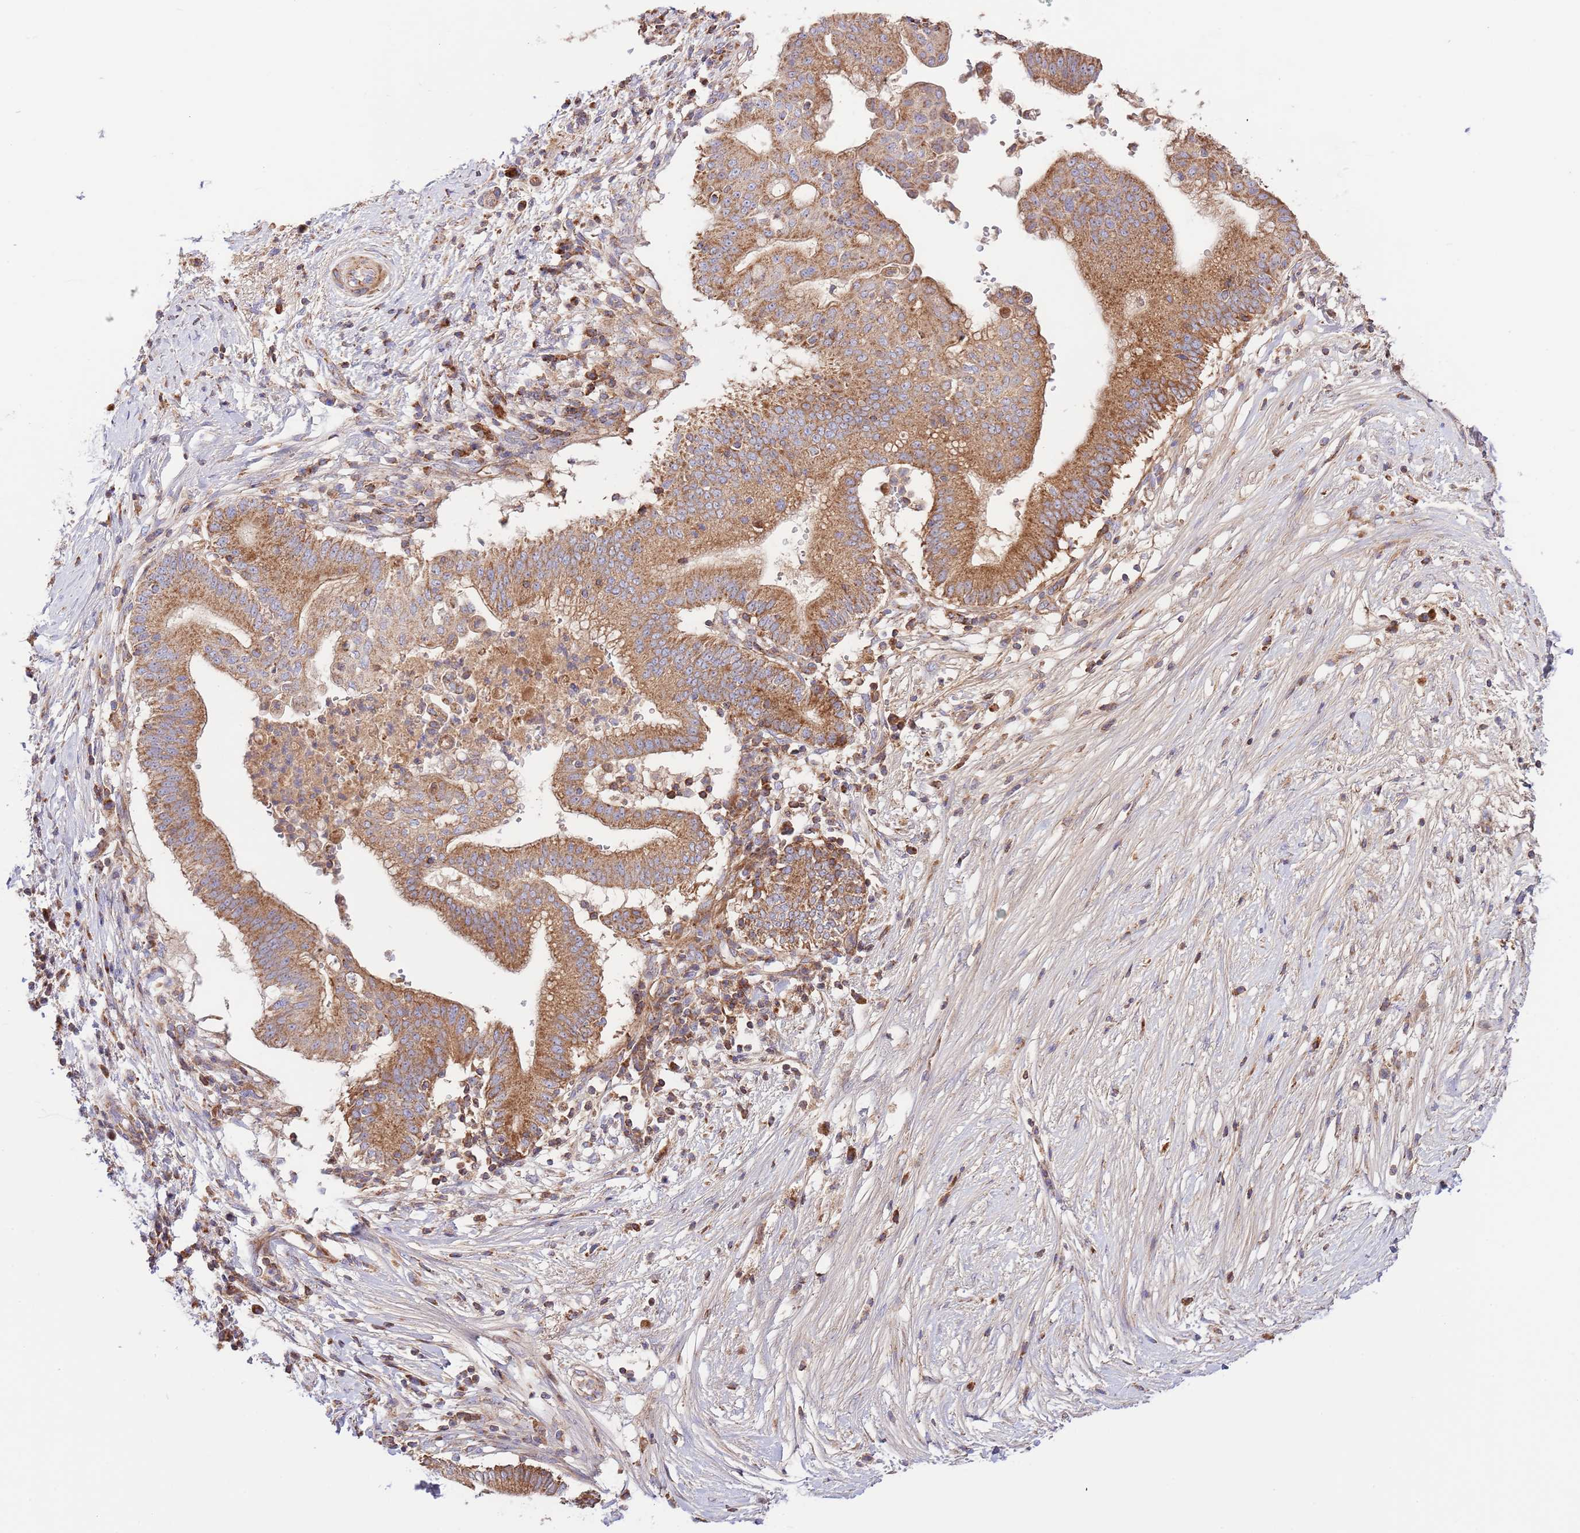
{"staining": {"intensity": "moderate", "quantity": ">75%", "location": "cytoplasmic/membranous"}, "tissue": "pancreatic cancer", "cell_type": "Tumor cells", "image_type": "cancer", "snomed": [{"axis": "morphology", "description": "Adenocarcinoma, NOS"}, {"axis": "topography", "description": "Pancreas"}], "caption": "This micrograph demonstrates adenocarcinoma (pancreatic) stained with immunohistochemistry (IHC) to label a protein in brown. The cytoplasmic/membranous of tumor cells show moderate positivity for the protein. Nuclei are counter-stained blue.", "gene": "DNAJA3", "patient": {"sex": "male", "age": 68}}